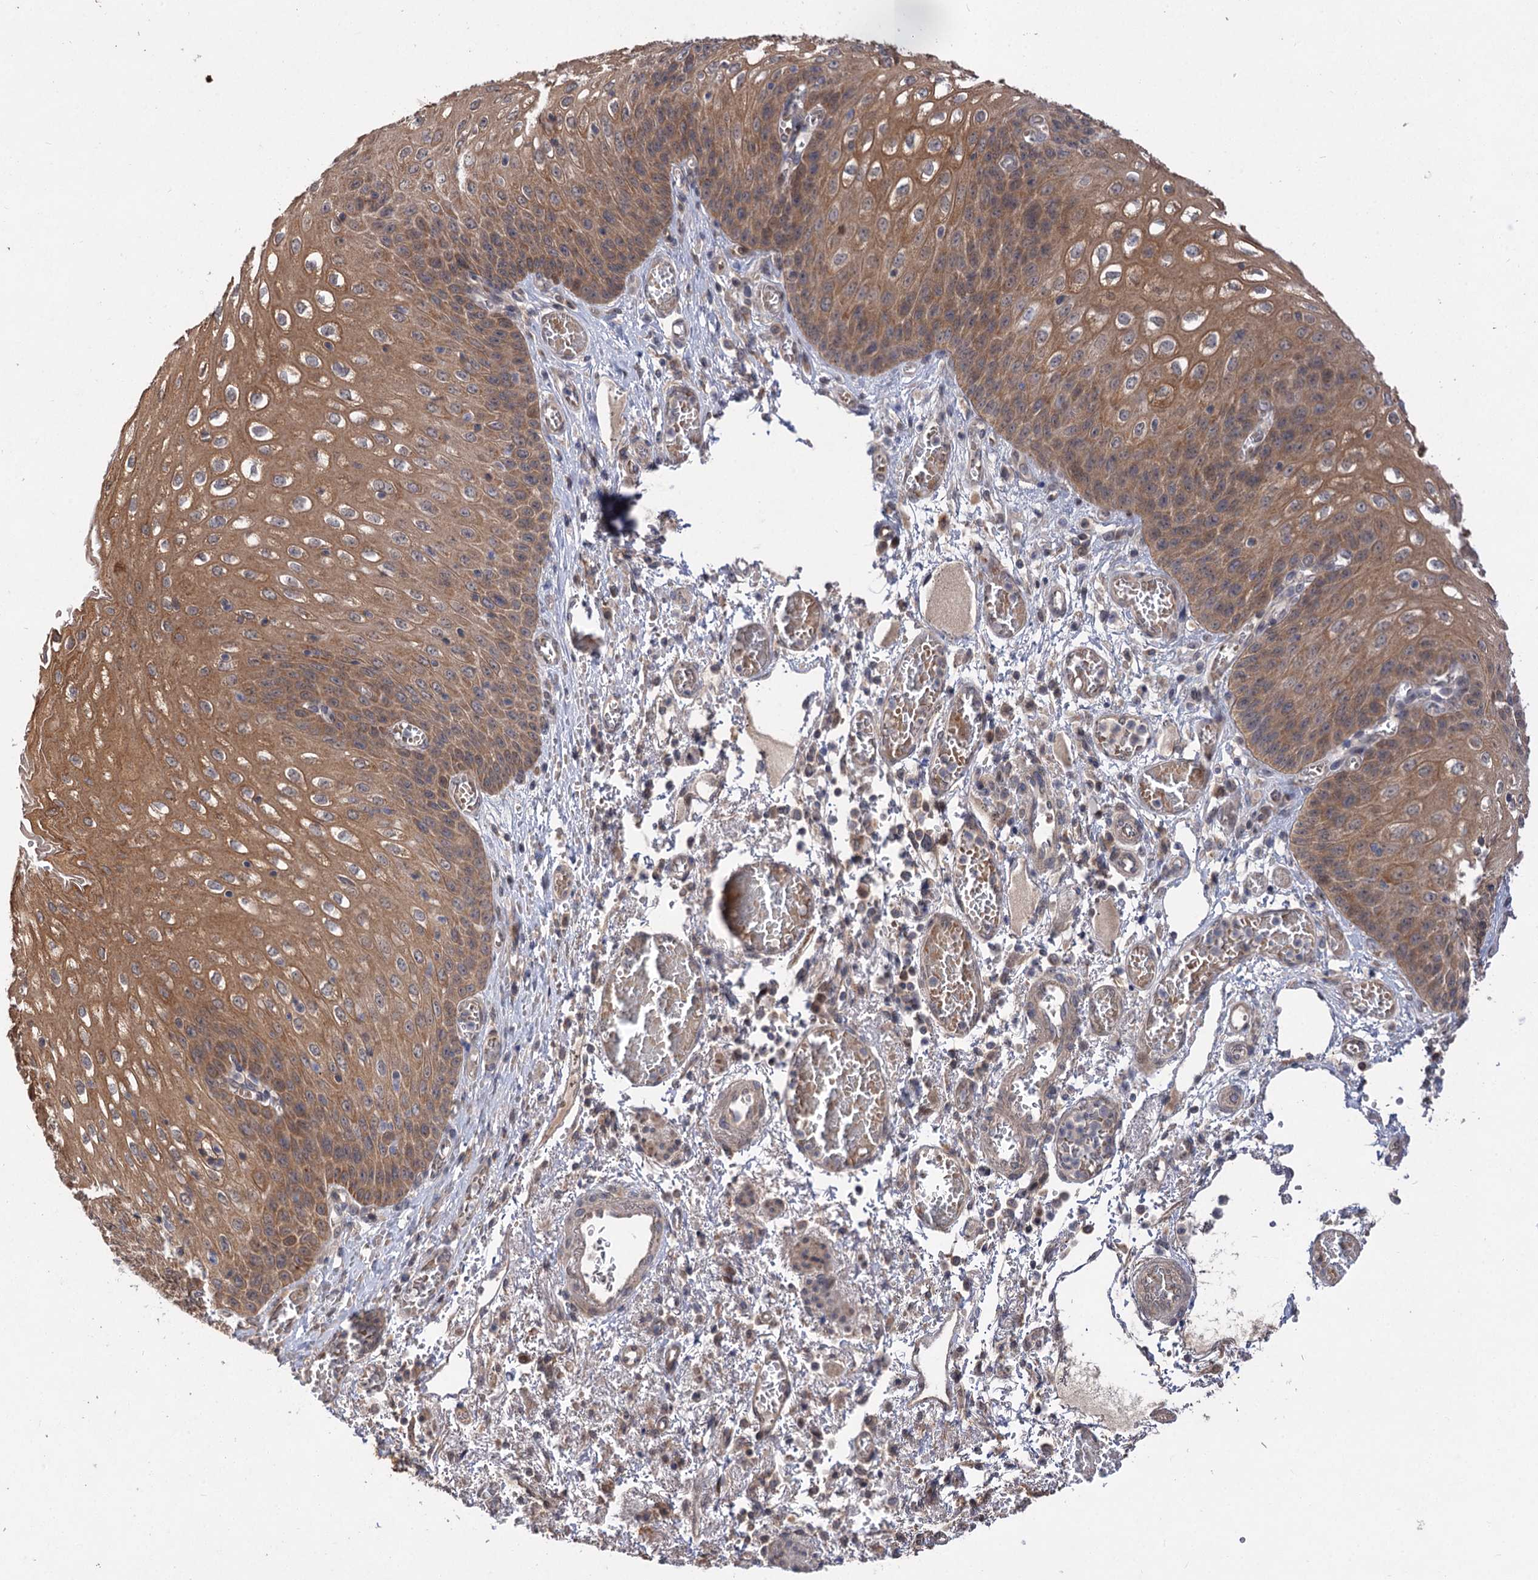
{"staining": {"intensity": "moderate", "quantity": ">75%", "location": "cytoplasmic/membranous"}, "tissue": "esophagus", "cell_type": "Squamous epithelial cells", "image_type": "normal", "snomed": [{"axis": "morphology", "description": "Normal tissue, NOS"}, {"axis": "topography", "description": "Esophagus"}], "caption": "Protein analysis of unremarkable esophagus shows moderate cytoplasmic/membranous expression in approximately >75% of squamous epithelial cells. (DAB (3,3'-diaminobenzidine) IHC with brightfield microscopy, high magnification).", "gene": "FBXW8", "patient": {"sex": "male", "age": 81}}